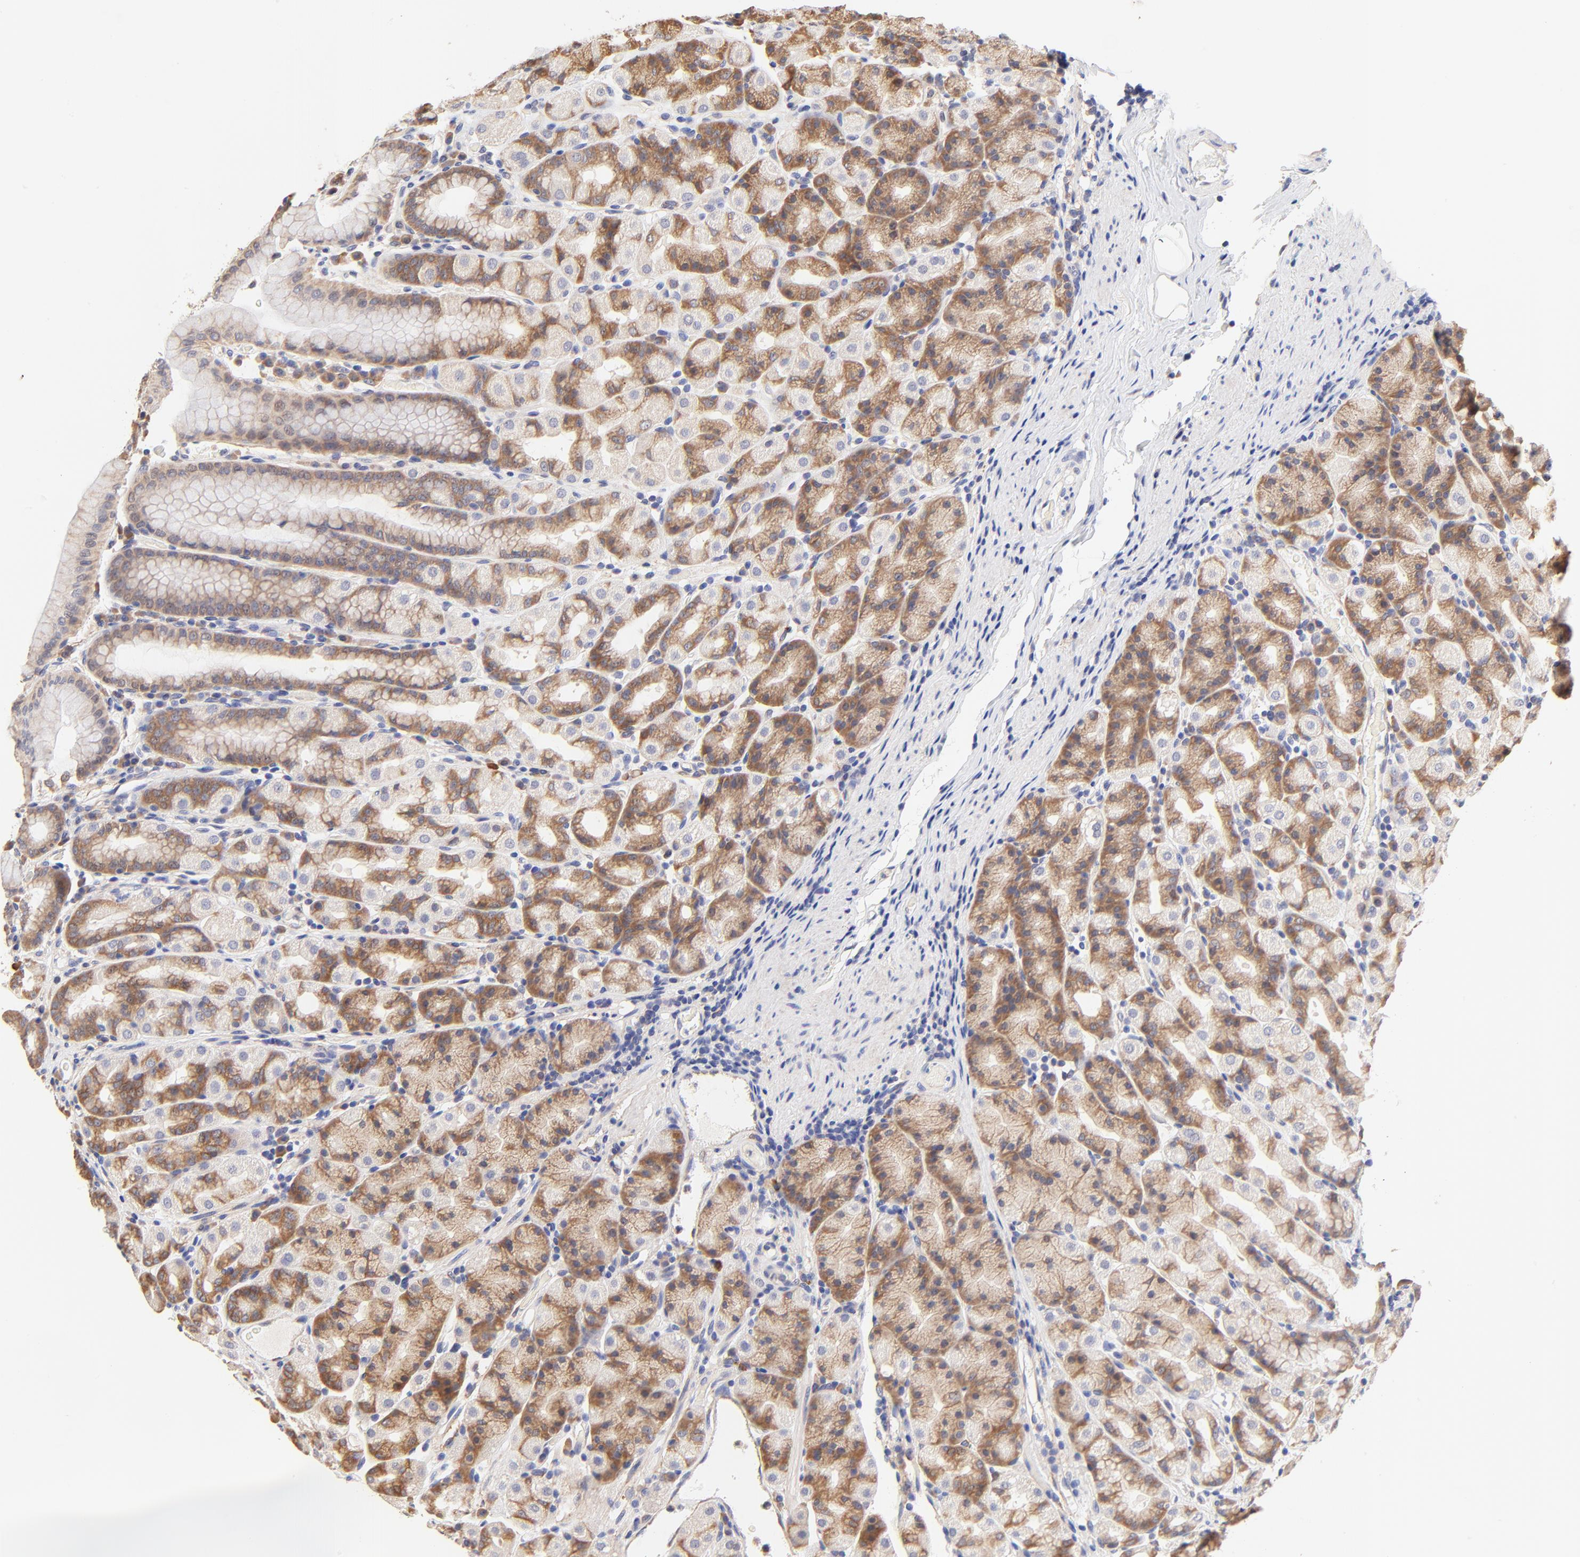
{"staining": {"intensity": "moderate", "quantity": "25%-75%", "location": "cytoplasmic/membranous"}, "tissue": "stomach", "cell_type": "Glandular cells", "image_type": "normal", "snomed": [{"axis": "morphology", "description": "Normal tissue, NOS"}, {"axis": "topography", "description": "Stomach, upper"}], "caption": "Unremarkable stomach shows moderate cytoplasmic/membranous expression in approximately 25%-75% of glandular cells, visualized by immunohistochemistry. (DAB IHC with brightfield microscopy, high magnification).", "gene": "PTK7", "patient": {"sex": "male", "age": 68}}